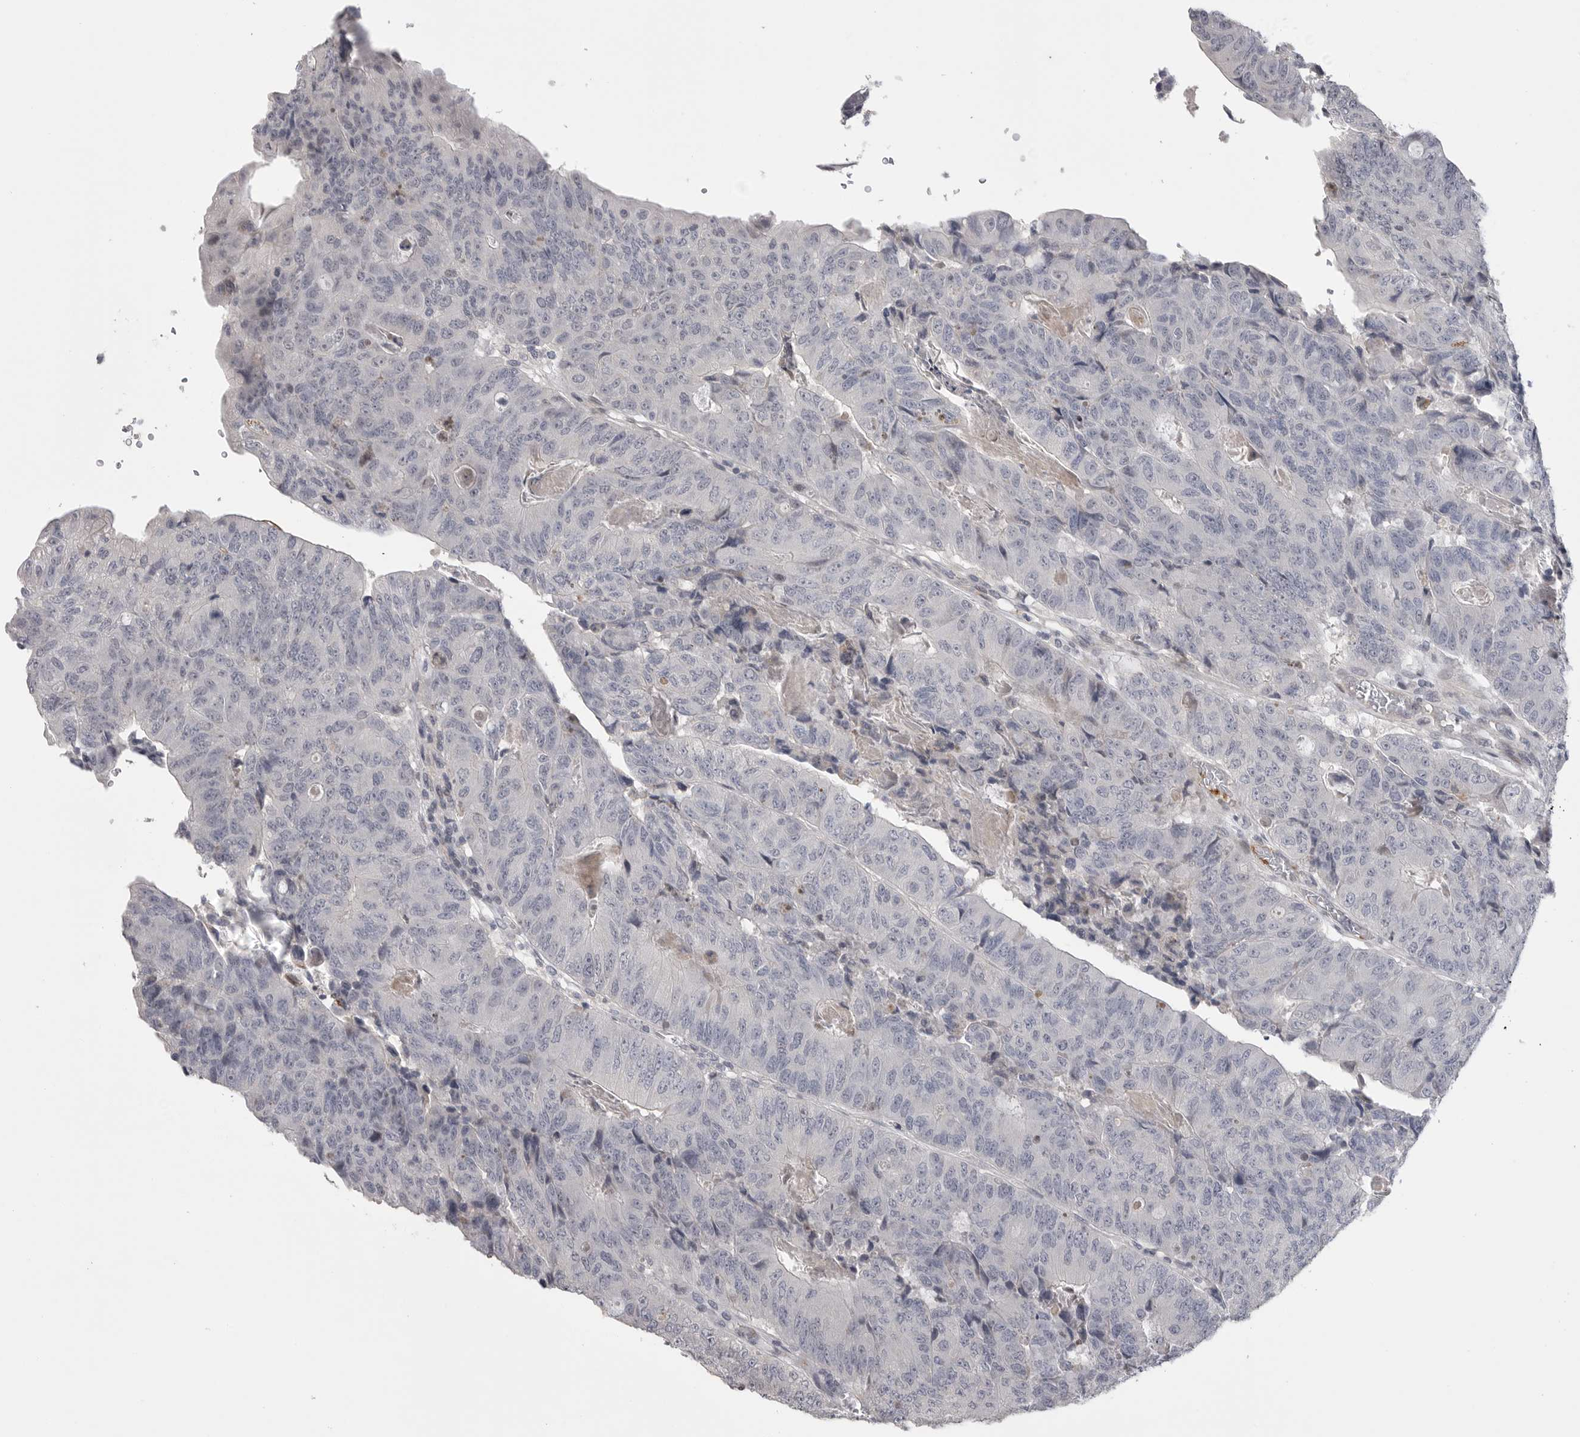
{"staining": {"intensity": "negative", "quantity": "none", "location": "none"}, "tissue": "colorectal cancer", "cell_type": "Tumor cells", "image_type": "cancer", "snomed": [{"axis": "morphology", "description": "Adenocarcinoma, NOS"}, {"axis": "topography", "description": "Colon"}], "caption": "Image shows no protein positivity in tumor cells of colorectal cancer (adenocarcinoma) tissue. (DAB (3,3'-diaminobenzidine) immunohistochemistry visualized using brightfield microscopy, high magnification).", "gene": "FBXO43", "patient": {"sex": "female", "age": 67}}